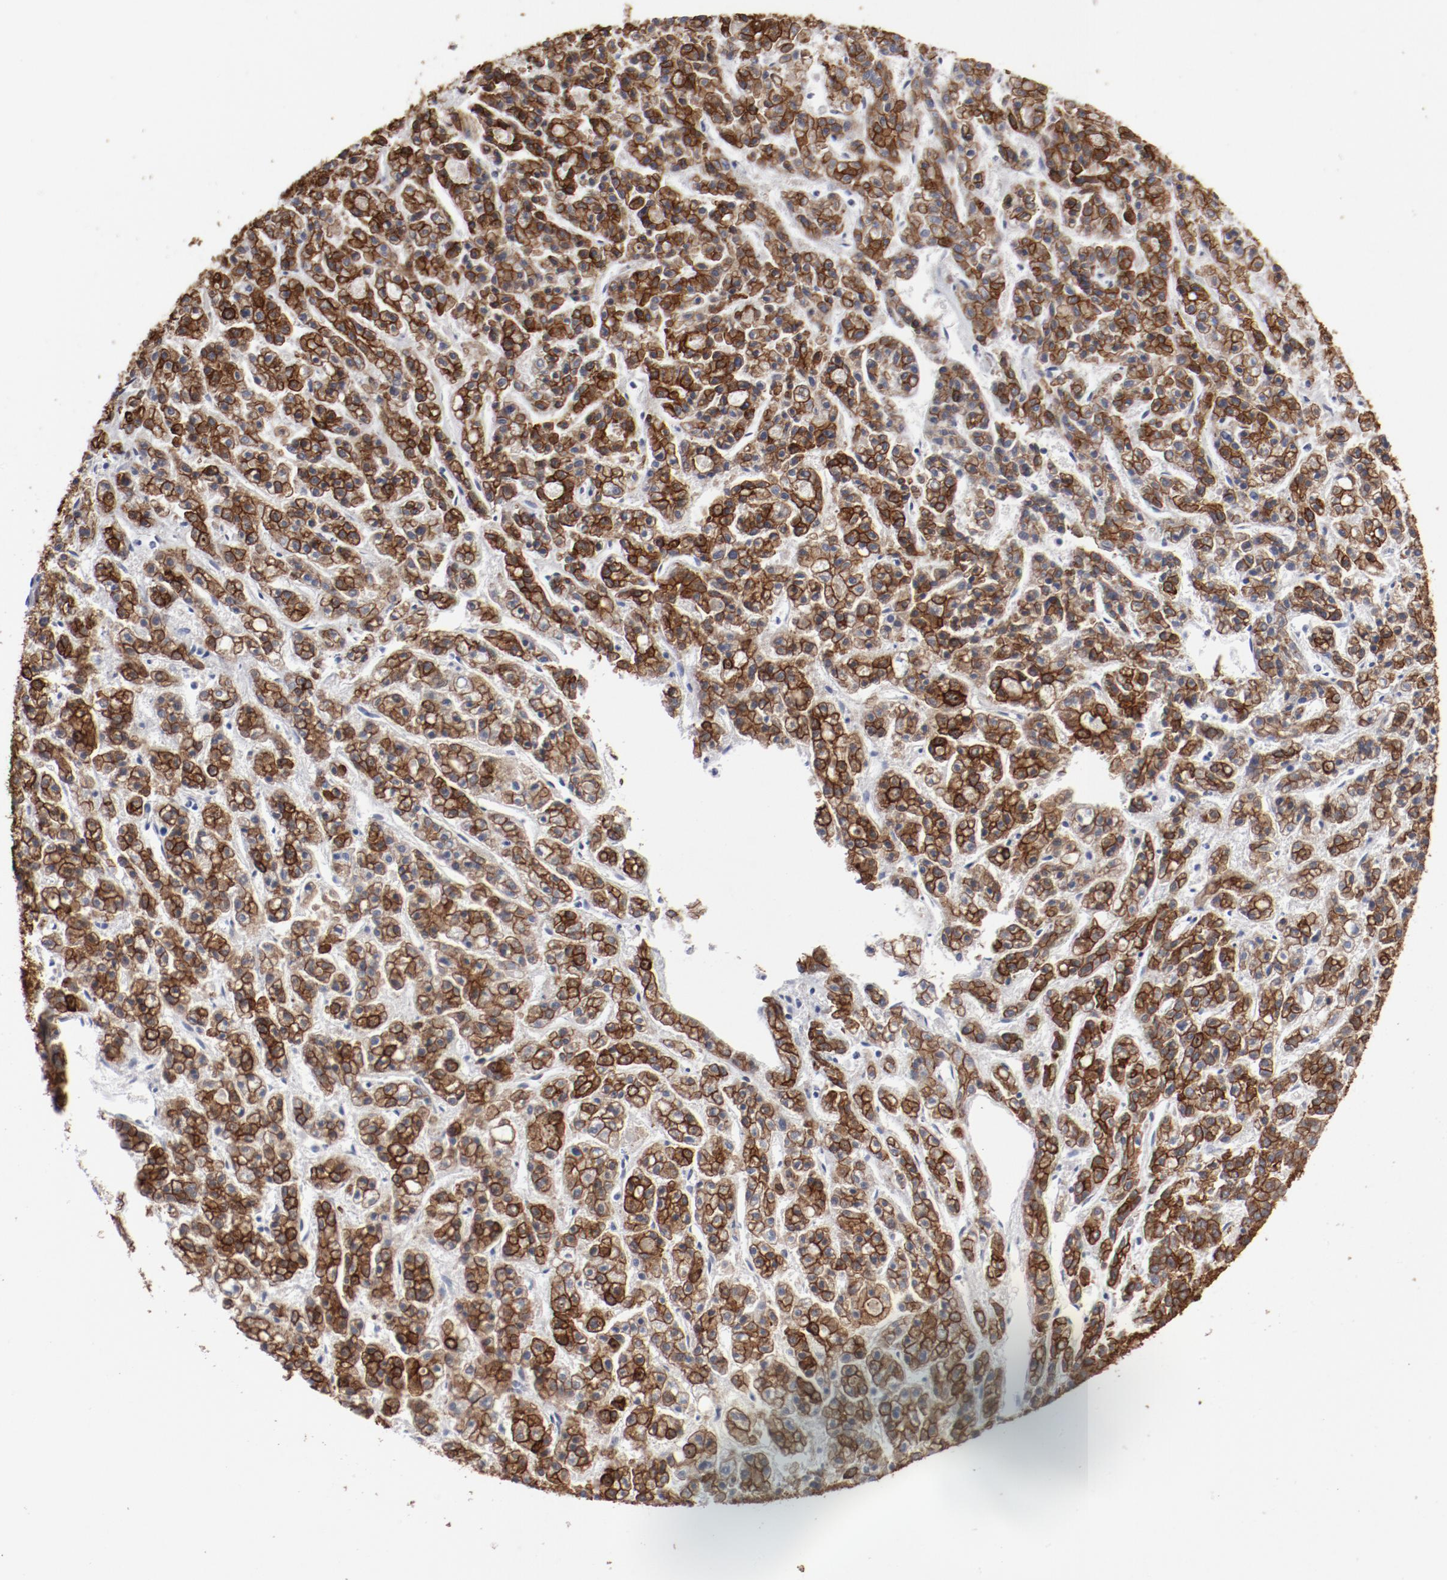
{"staining": {"intensity": "strong", "quantity": ">75%", "location": "cytoplasmic/membranous"}, "tissue": "liver cancer", "cell_type": "Tumor cells", "image_type": "cancer", "snomed": [{"axis": "morphology", "description": "Carcinoma, Hepatocellular, NOS"}, {"axis": "topography", "description": "Liver"}], "caption": "DAB (3,3'-diaminobenzidine) immunohistochemical staining of liver cancer exhibits strong cytoplasmic/membranous protein staining in about >75% of tumor cells.", "gene": "TSPAN6", "patient": {"sex": "male", "age": 70}}